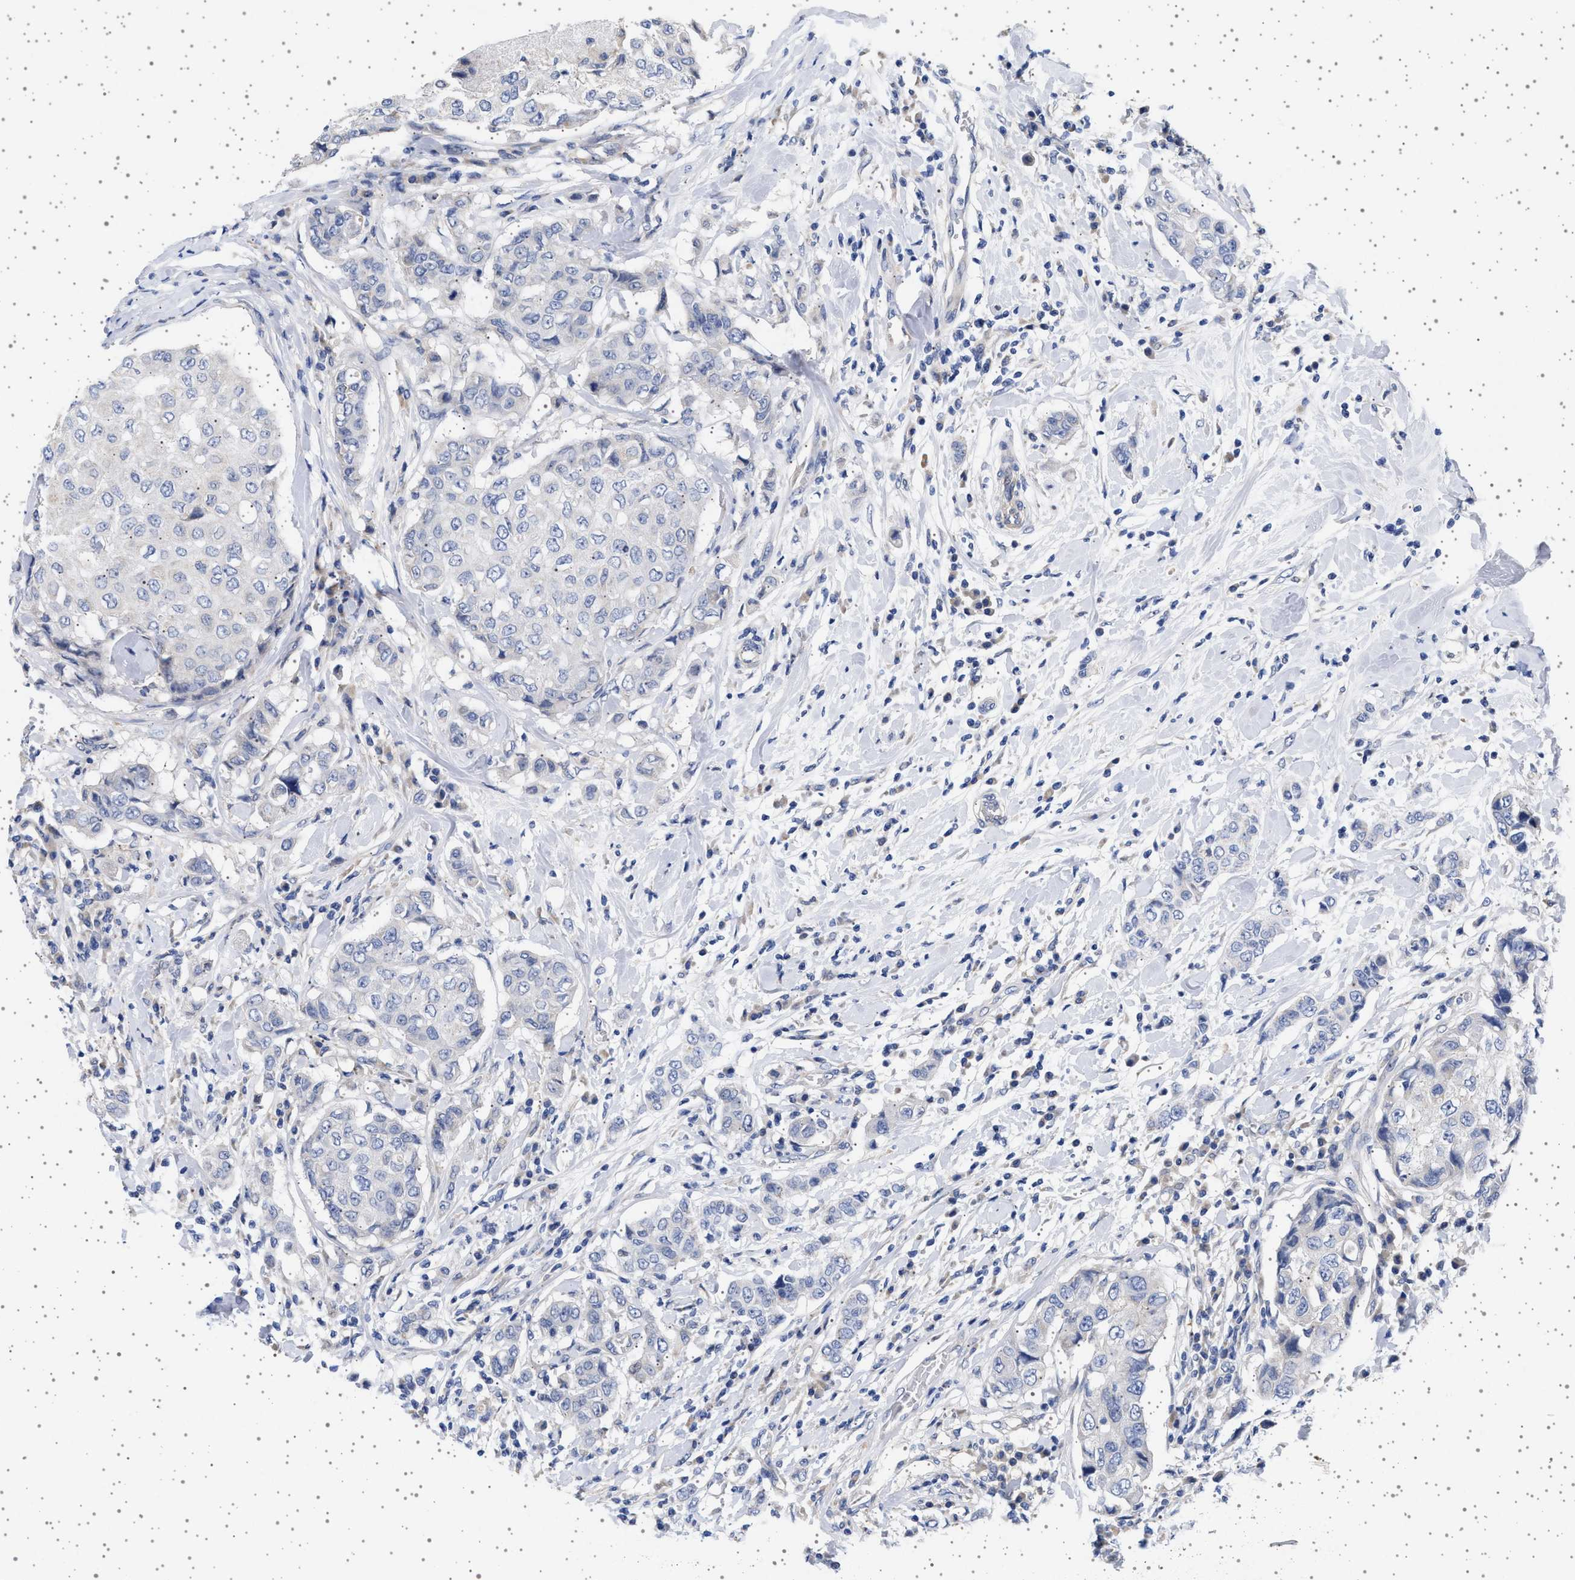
{"staining": {"intensity": "negative", "quantity": "none", "location": "none"}, "tissue": "breast cancer", "cell_type": "Tumor cells", "image_type": "cancer", "snomed": [{"axis": "morphology", "description": "Duct carcinoma"}, {"axis": "topography", "description": "Breast"}], "caption": "Breast cancer (invasive ductal carcinoma) was stained to show a protein in brown. There is no significant staining in tumor cells.", "gene": "TRMT10B", "patient": {"sex": "female", "age": 27}}